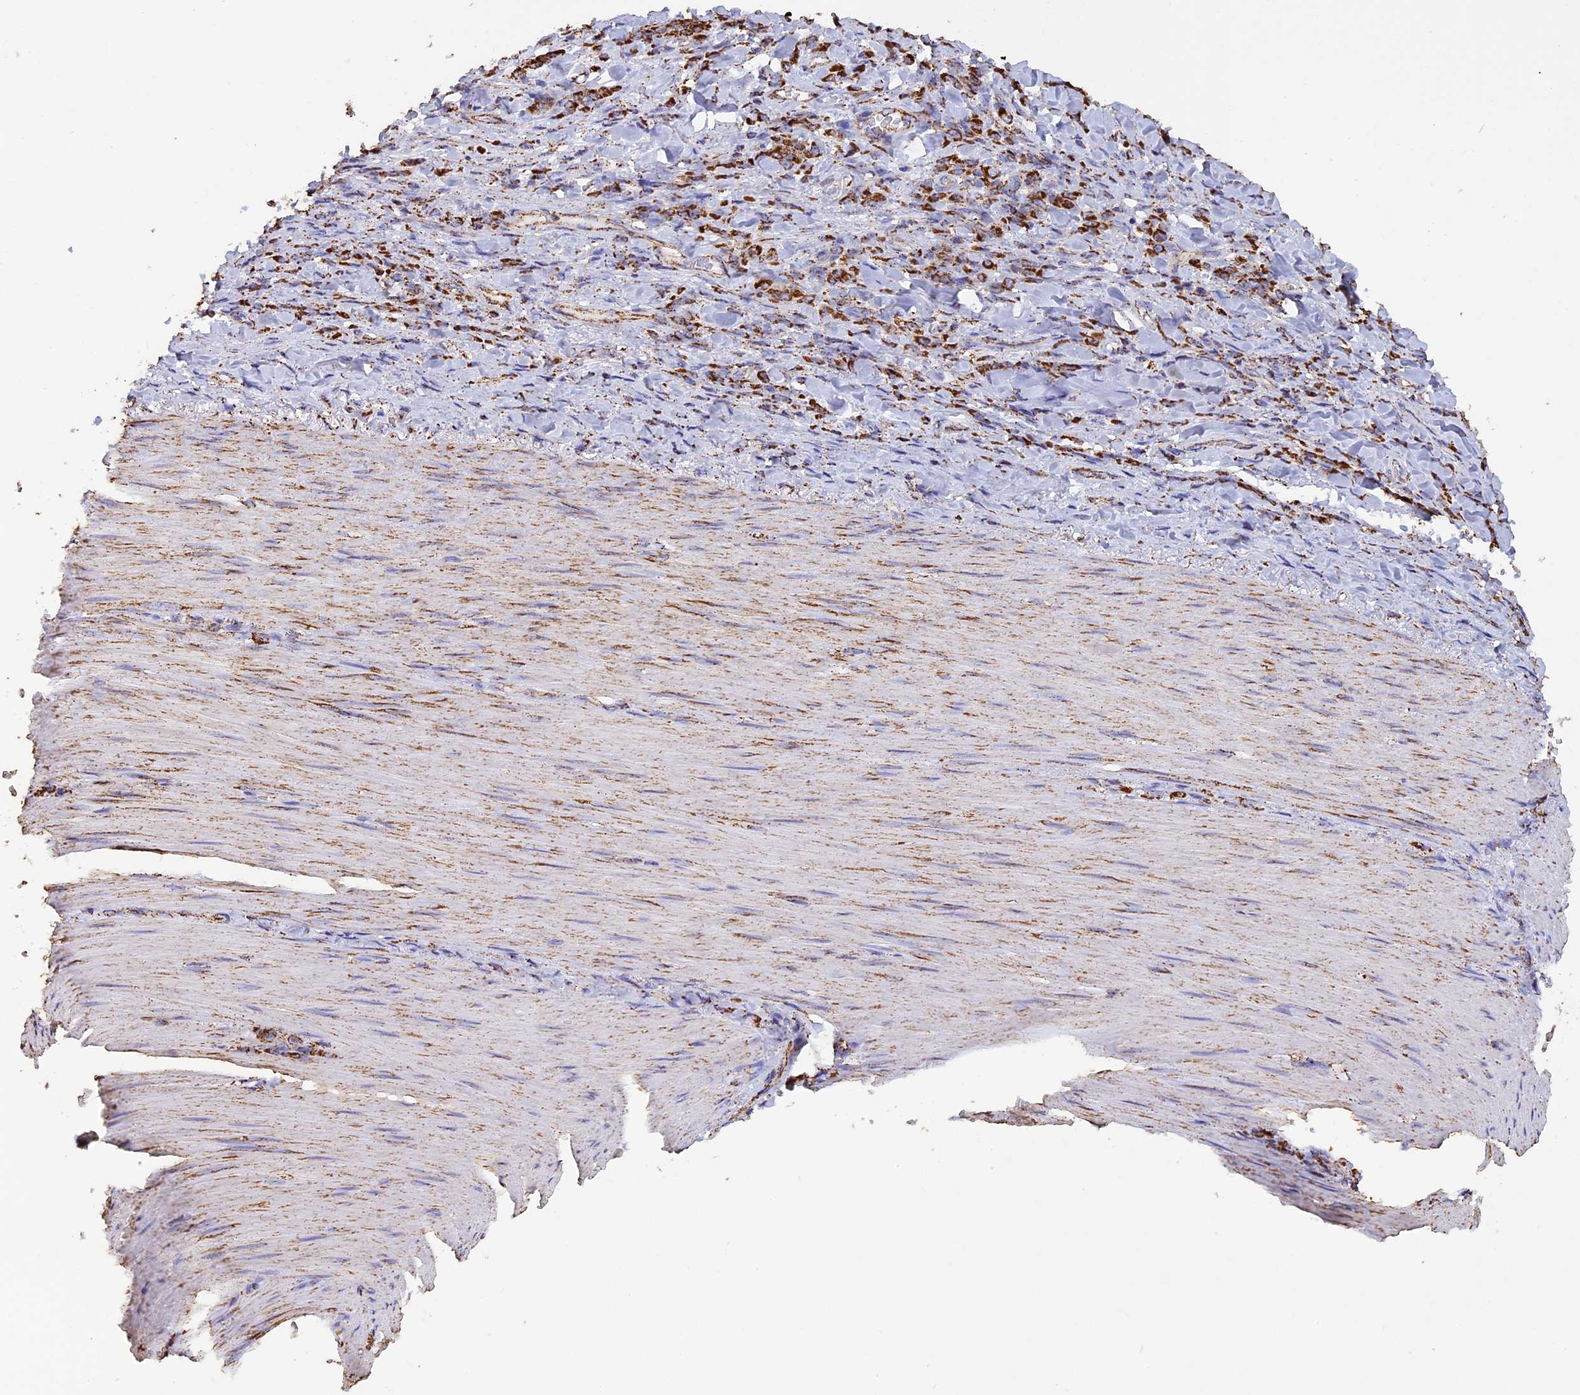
{"staining": {"intensity": "strong", "quantity": ">75%", "location": "cytoplasmic/membranous"}, "tissue": "stomach cancer", "cell_type": "Tumor cells", "image_type": "cancer", "snomed": [{"axis": "morphology", "description": "Normal tissue, NOS"}, {"axis": "morphology", "description": "Adenocarcinoma, NOS"}, {"axis": "topography", "description": "Stomach"}], "caption": "High-magnification brightfield microscopy of stomach cancer (adenocarcinoma) stained with DAB (brown) and counterstained with hematoxylin (blue). tumor cells exhibit strong cytoplasmic/membranous positivity is appreciated in about>75% of cells. (DAB (3,3'-diaminobenzidine) IHC with brightfield microscopy, high magnification).", "gene": "KCNG1", "patient": {"sex": "male", "age": 82}}